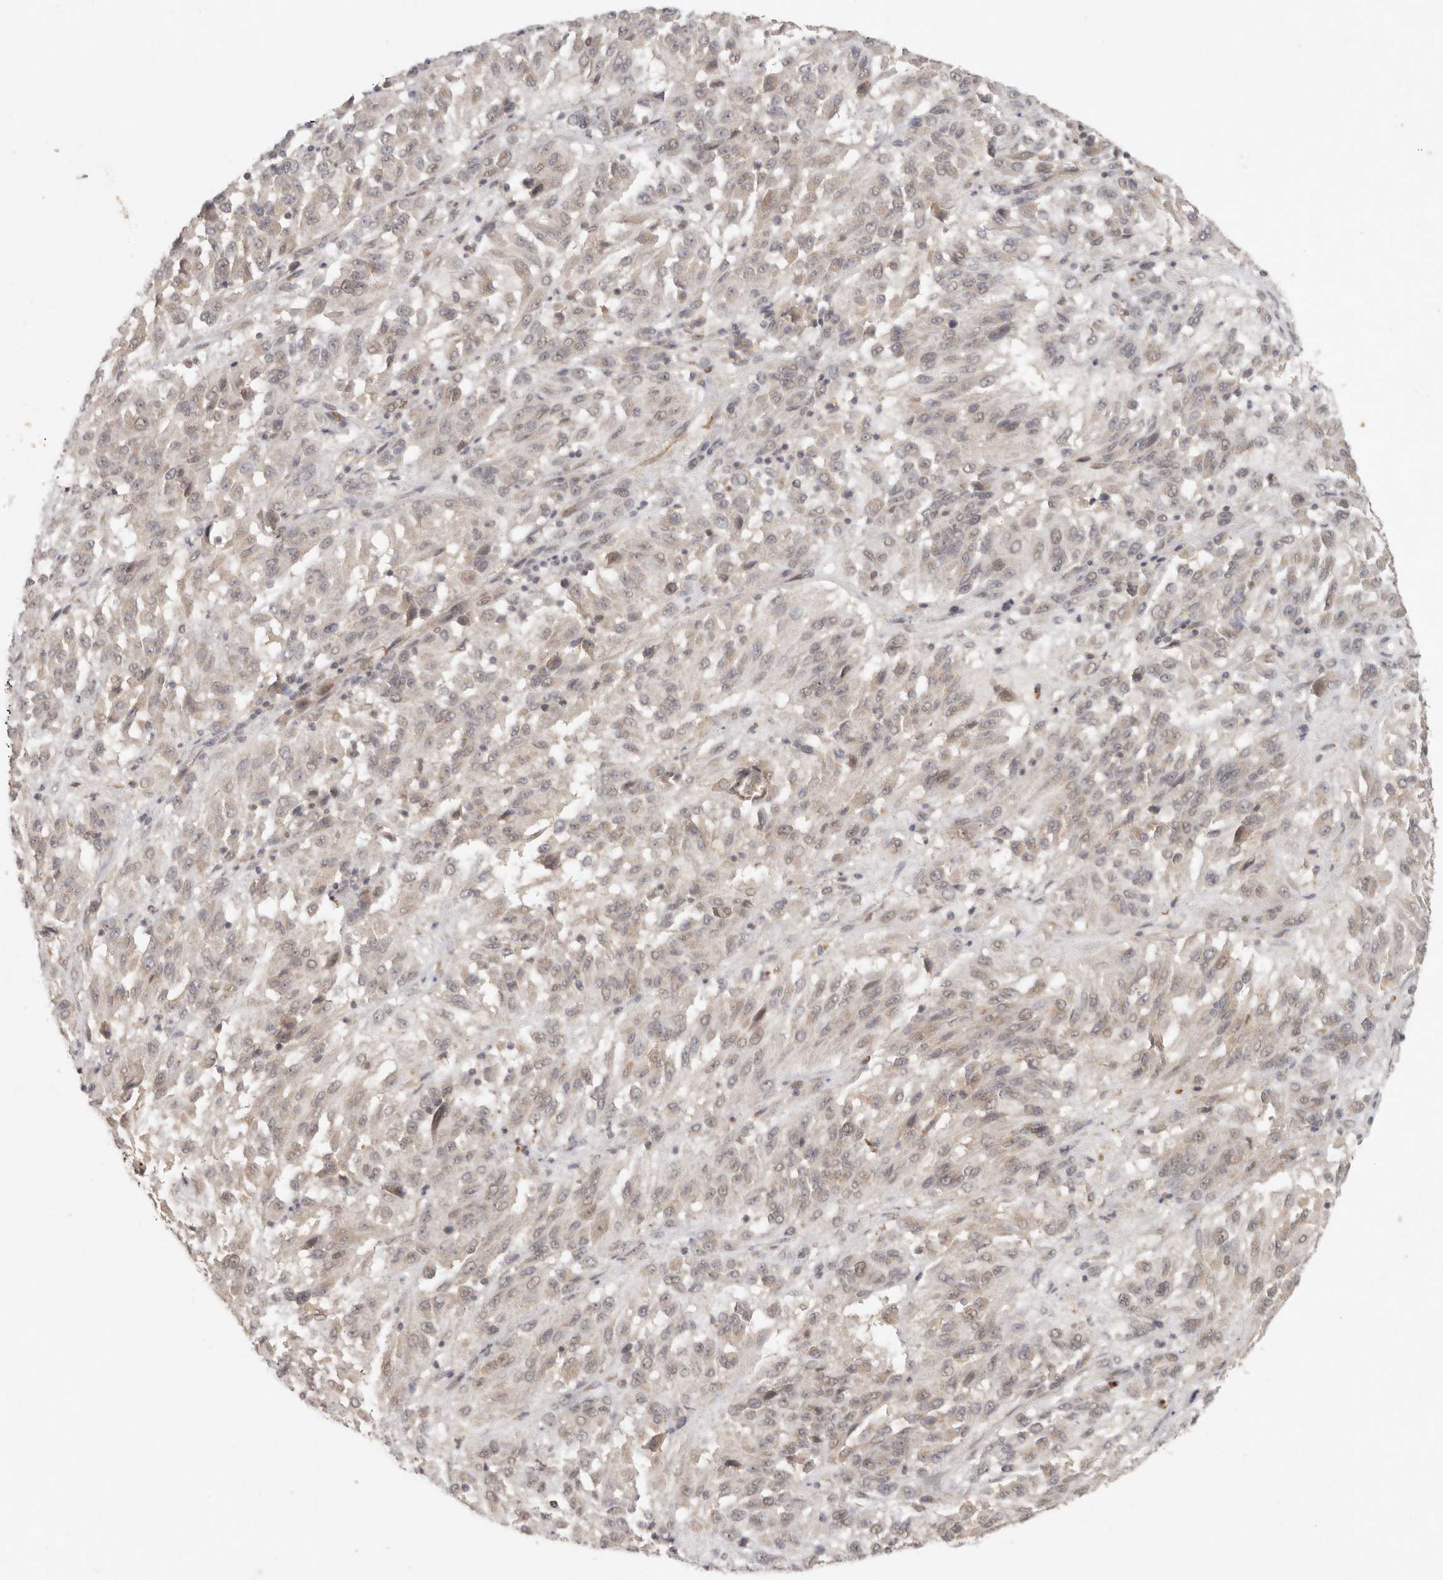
{"staining": {"intensity": "weak", "quantity": ">75%", "location": "cytoplasmic/membranous"}, "tissue": "melanoma", "cell_type": "Tumor cells", "image_type": "cancer", "snomed": [{"axis": "morphology", "description": "Malignant melanoma, Metastatic site"}, {"axis": "topography", "description": "Lung"}], "caption": "An image of melanoma stained for a protein displays weak cytoplasmic/membranous brown staining in tumor cells. The staining was performed using DAB (3,3'-diaminobenzidine) to visualize the protein expression in brown, while the nuclei were stained in blue with hematoxylin (Magnification: 20x).", "gene": "LRRC75A", "patient": {"sex": "male", "age": 64}}